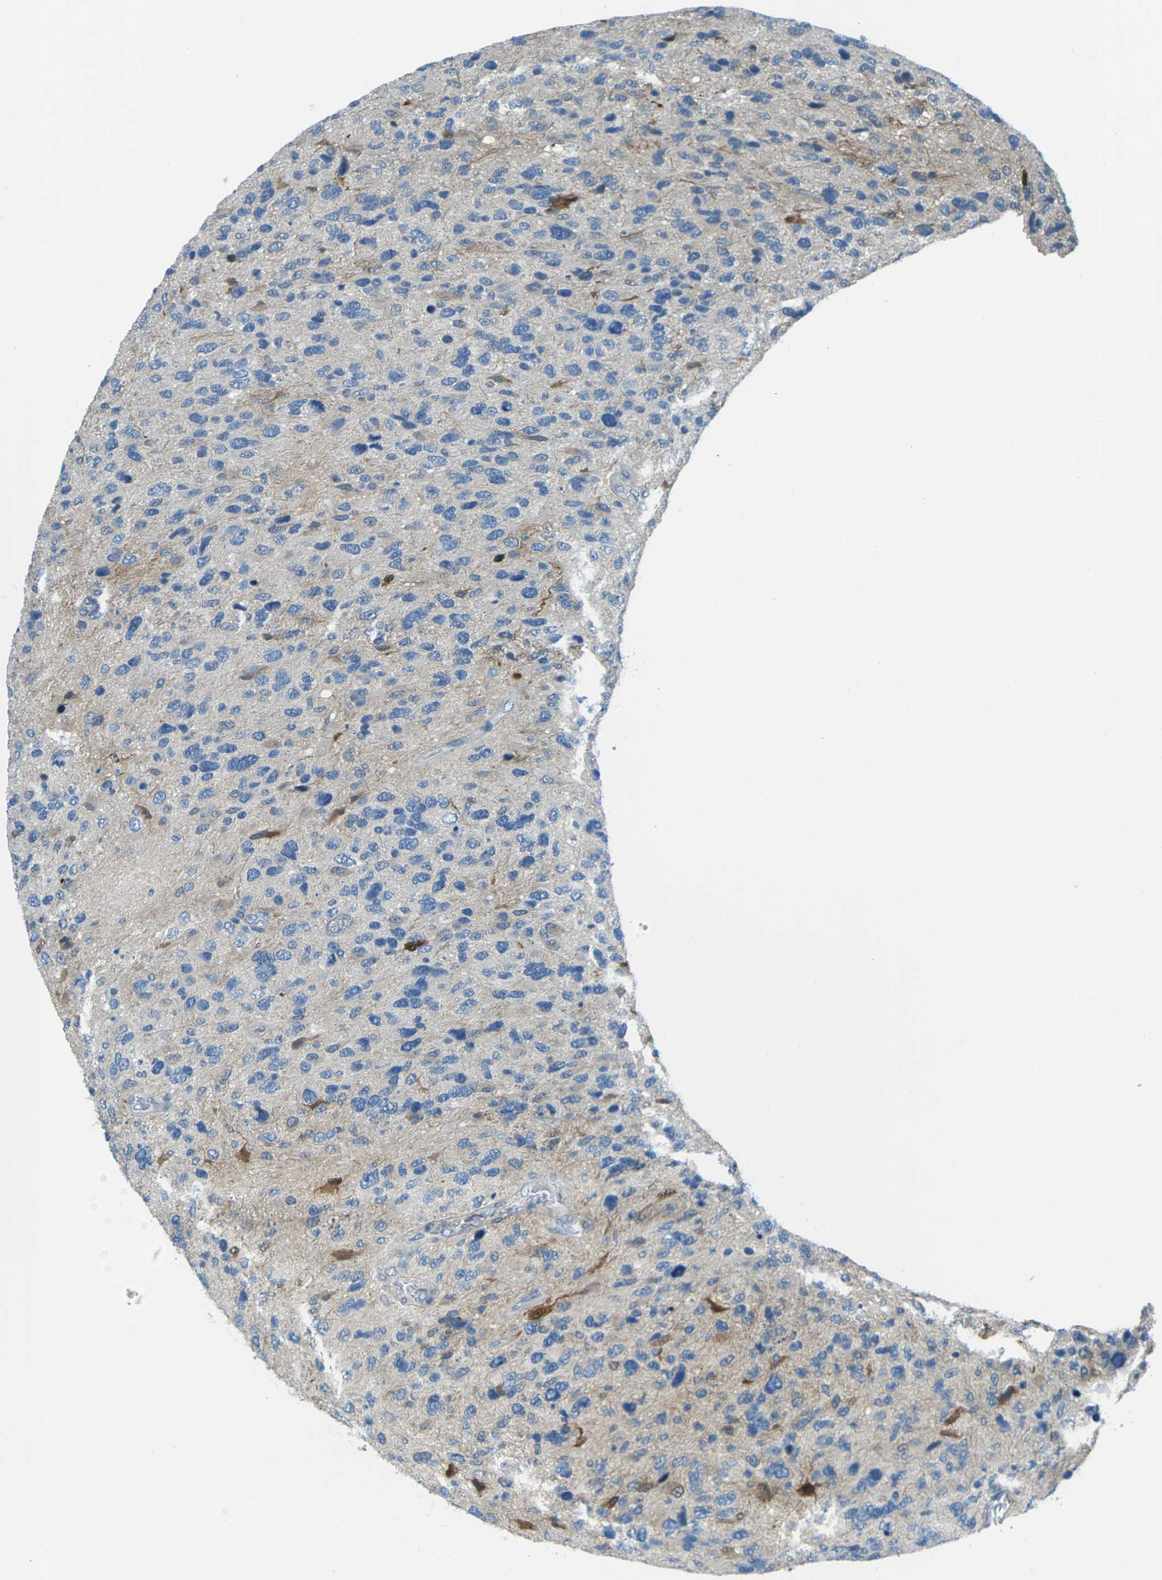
{"staining": {"intensity": "moderate", "quantity": "<25%", "location": "cytoplasmic/membranous"}, "tissue": "glioma", "cell_type": "Tumor cells", "image_type": "cancer", "snomed": [{"axis": "morphology", "description": "Glioma, malignant, High grade"}, {"axis": "topography", "description": "Brain"}], "caption": "Human malignant glioma (high-grade) stained with a protein marker displays moderate staining in tumor cells.", "gene": "NANOS2", "patient": {"sex": "female", "age": 58}}